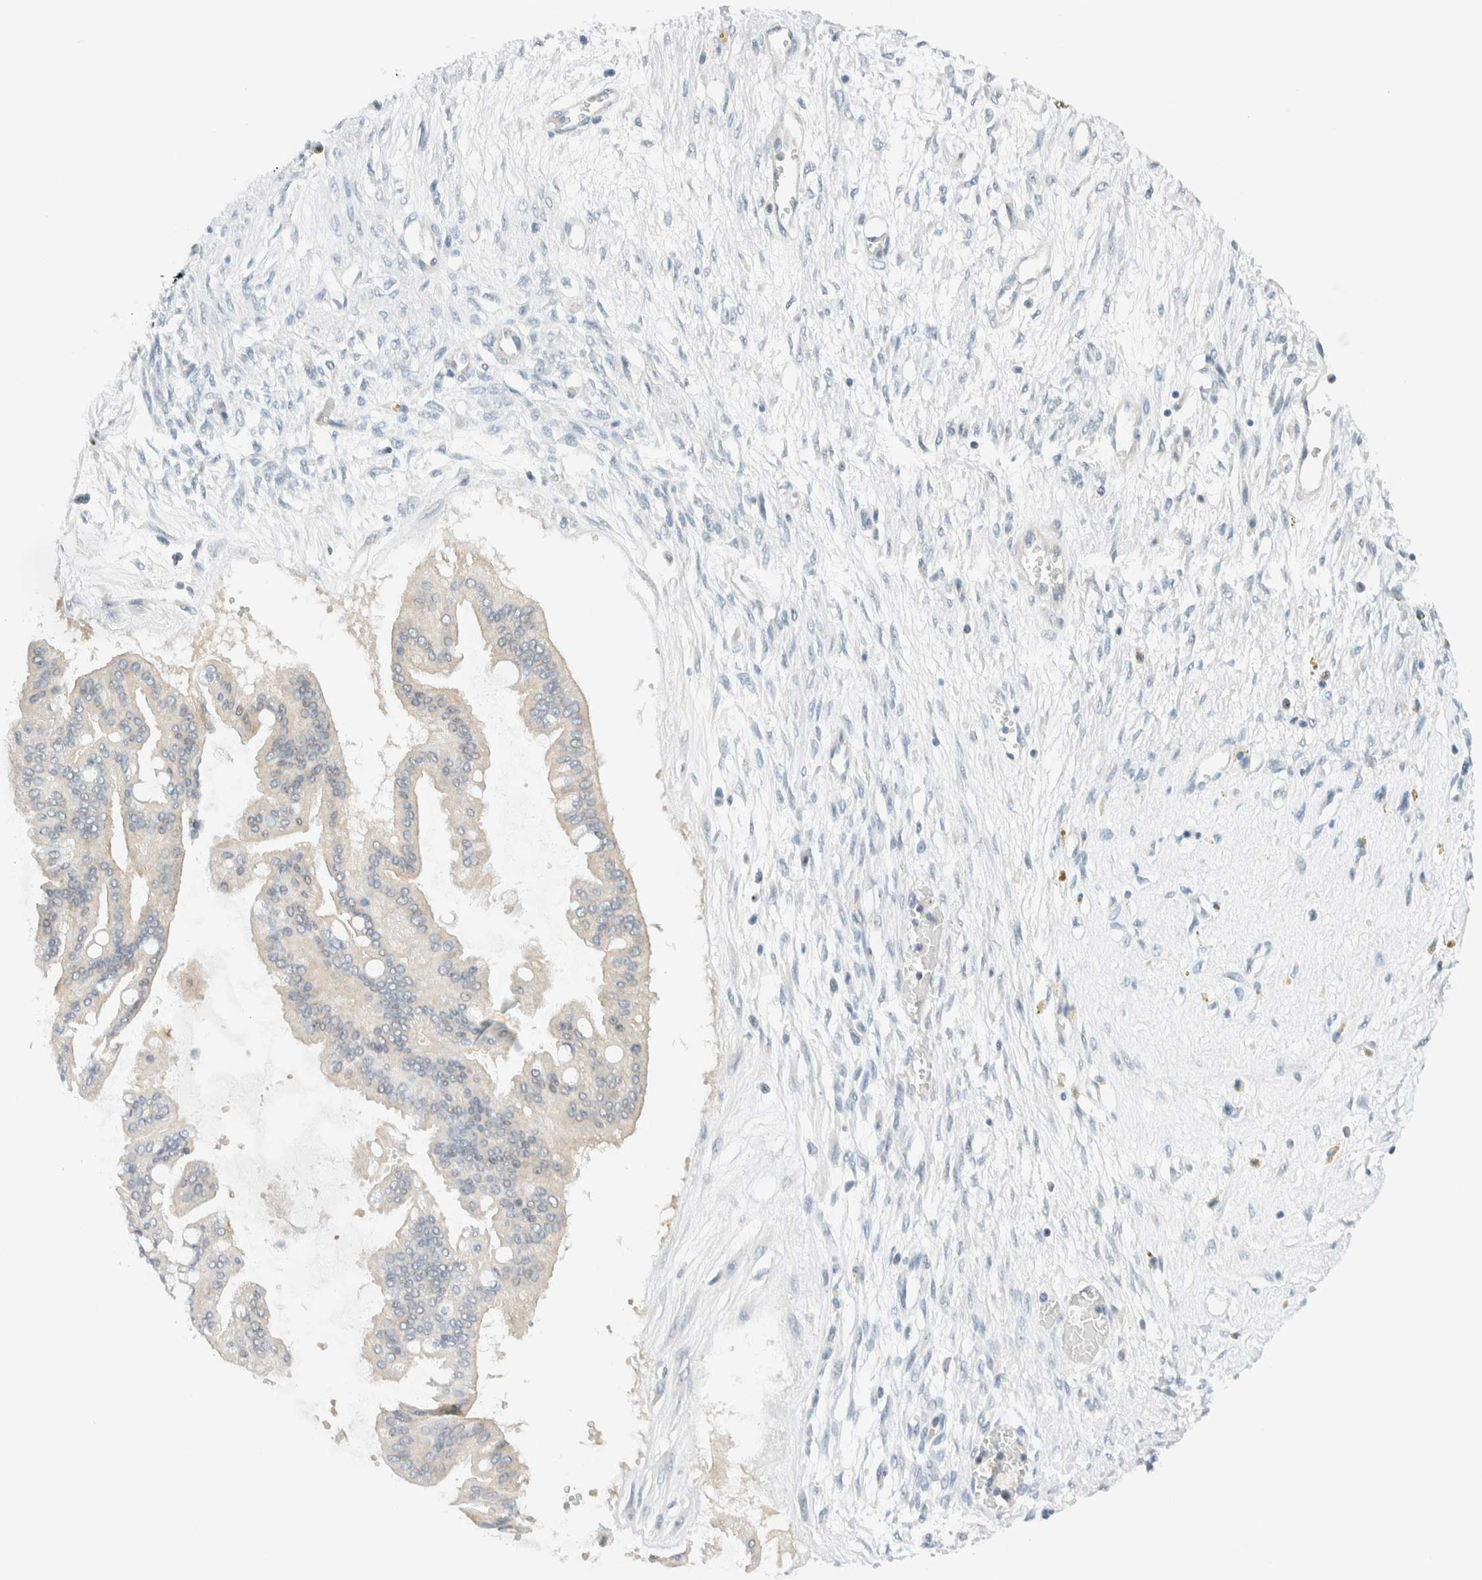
{"staining": {"intensity": "negative", "quantity": "none", "location": "none"}, "tissue": "ovarian cancer", "cell_type": "Tumor cells", "image_type": "cancer", "snomed": [{"axis": "morphology", "description": "Cystadenocarcinoma, mucinous, NOS"}, {"axis": "topography", "description": "Ovary"}], "caption": "There is no significant staining in tumor cells of ovarian mucinous cystadenocarcinoma. (Brightfield microscopy of DAB (3,3'-diaminobenzidine) immunohistochemistry at high magnification).", "gene": "NDE1", "patient": {"sex": "female", "age": 73}}